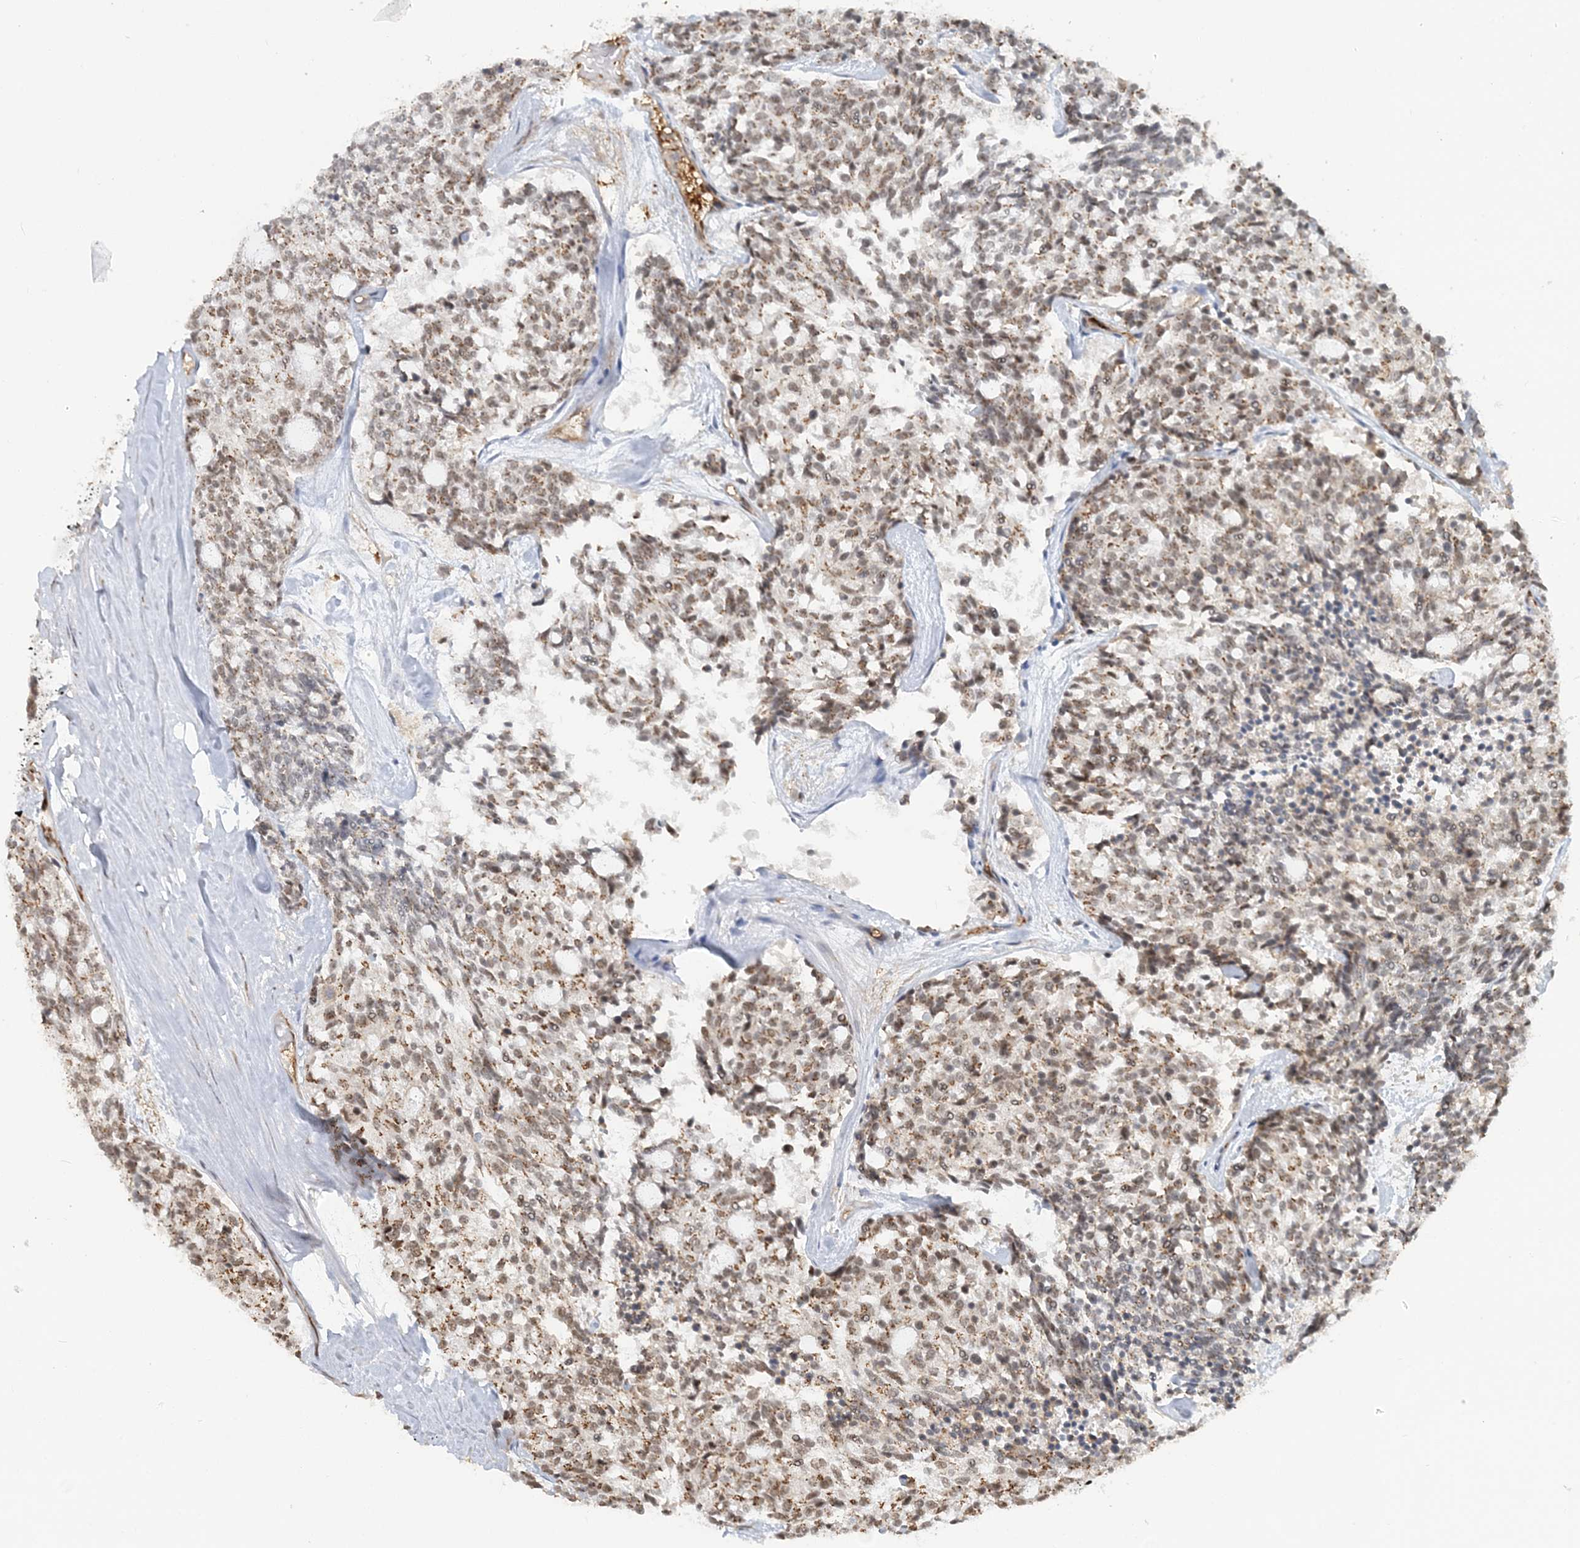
{"staining": {"intensity": "moderate", "quantity": ">75%", "location": "nuclear"}, "tissue": "carcinoid", "cell_type": "Tumor cells", "image_type": "cancer", "snomed": [{"axis": "morphology", "description": "Carcinoid, malignant, NOS"}, {"axis": "topography", "description": "Pancreas"}], "caption": "A high-resolution histopathology image shows immunohistochemistry (IHC) staining of carcinoid (malignant), which demonstrates moderate nuclear expression in approximately >75% of tumor cells.", "gene": "PLRG1", "patient": {"sex": "female", "age": 54}}